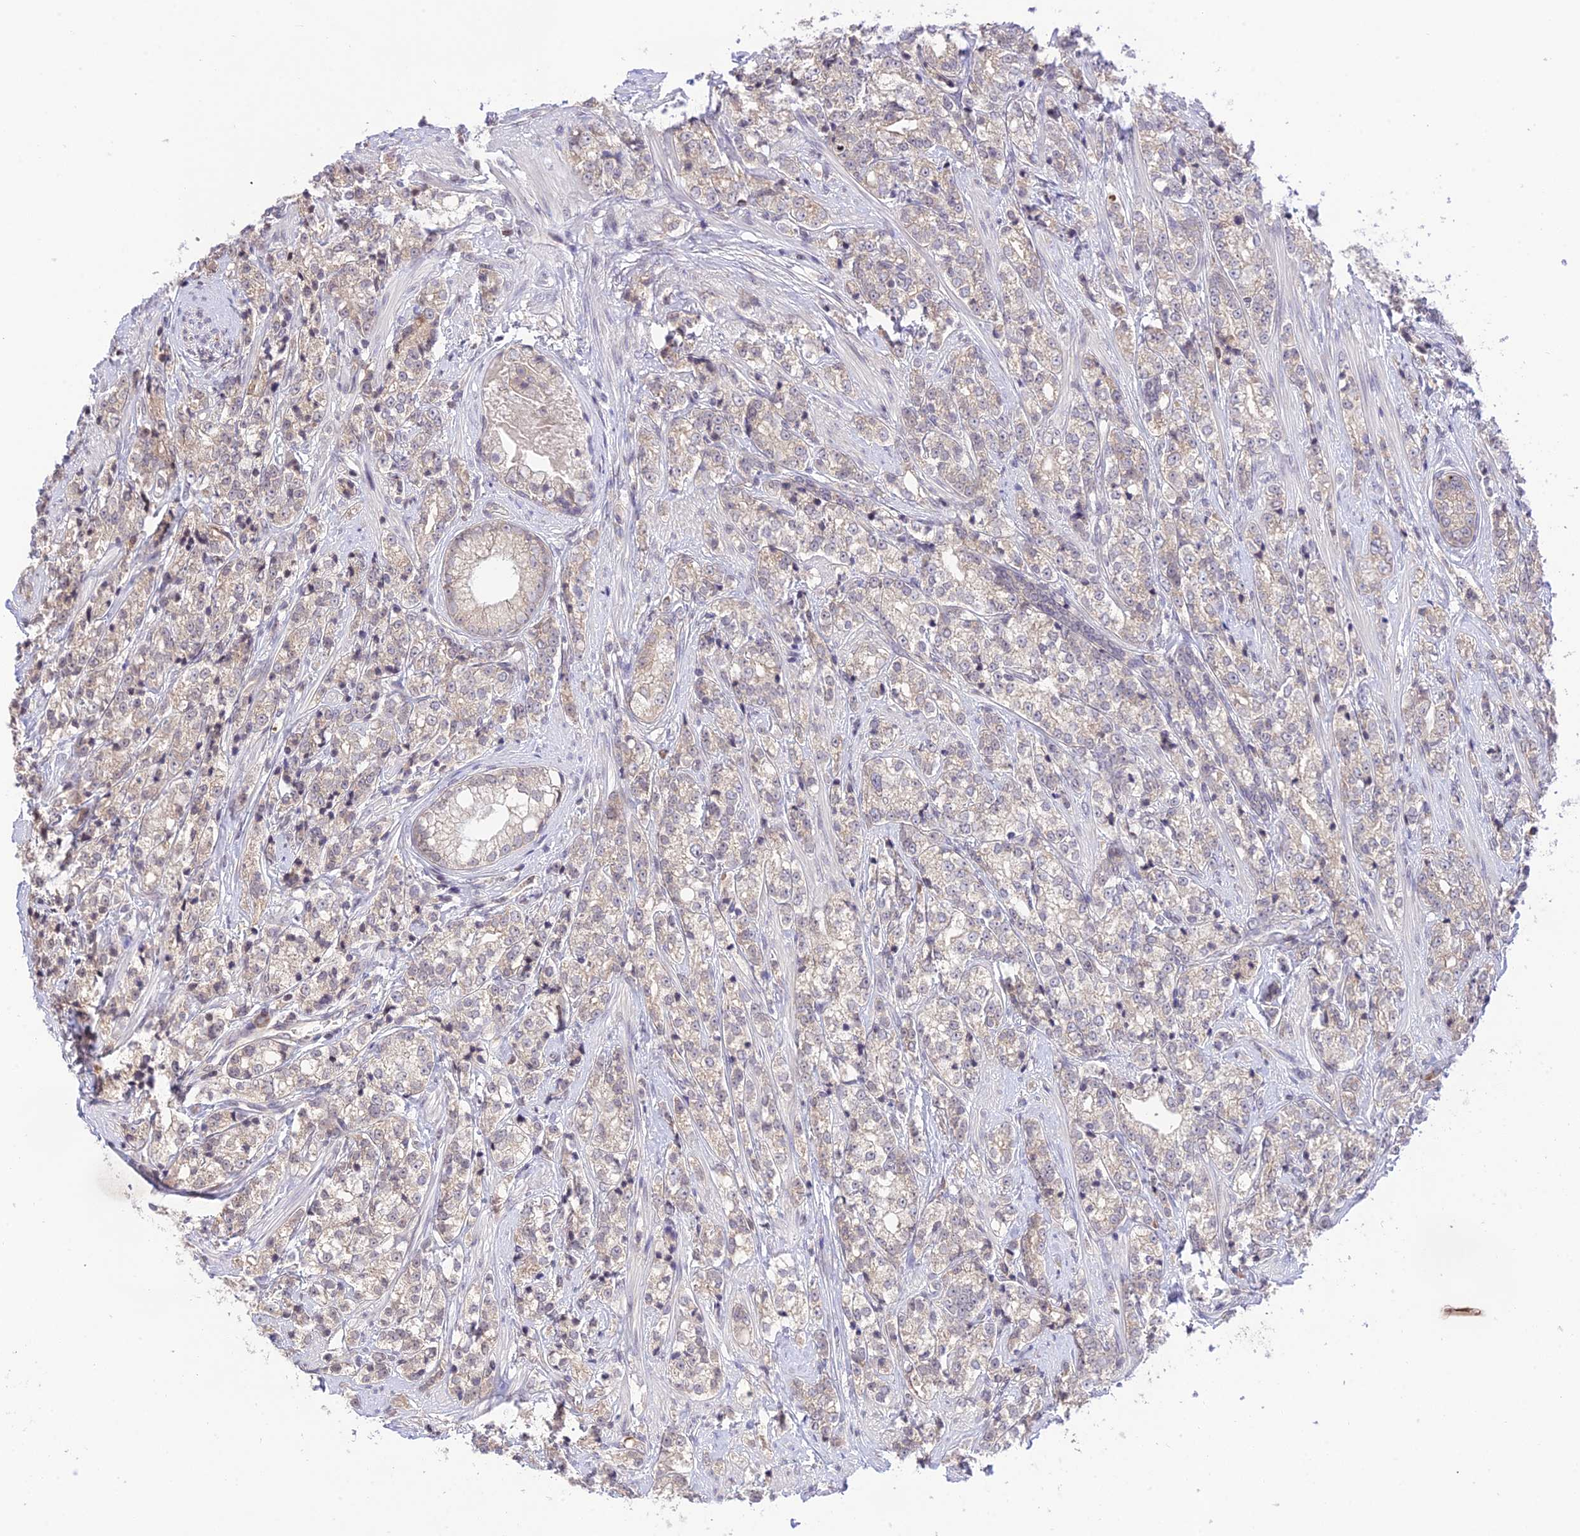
{"staining": {"intensity": "weak", "quantity": "<25%", "location": "cytoplasmic/membranous"}, "tissue": "prostate cancer", "cell_type": "Tumor cells", "image_type": "cancer", "snomed": [{"axis": "morphology", "description": "Adenocarcinoma, High grade"}, {"axis": "topography", "description": "Prostate"}], "caption": "Prostate adenocarcinoma (high-grade) stained for a protein using IHC reveals no positivity tumor cells.", "gene": "TEKT1", "patient": {"sex": "male", "age": 69}}